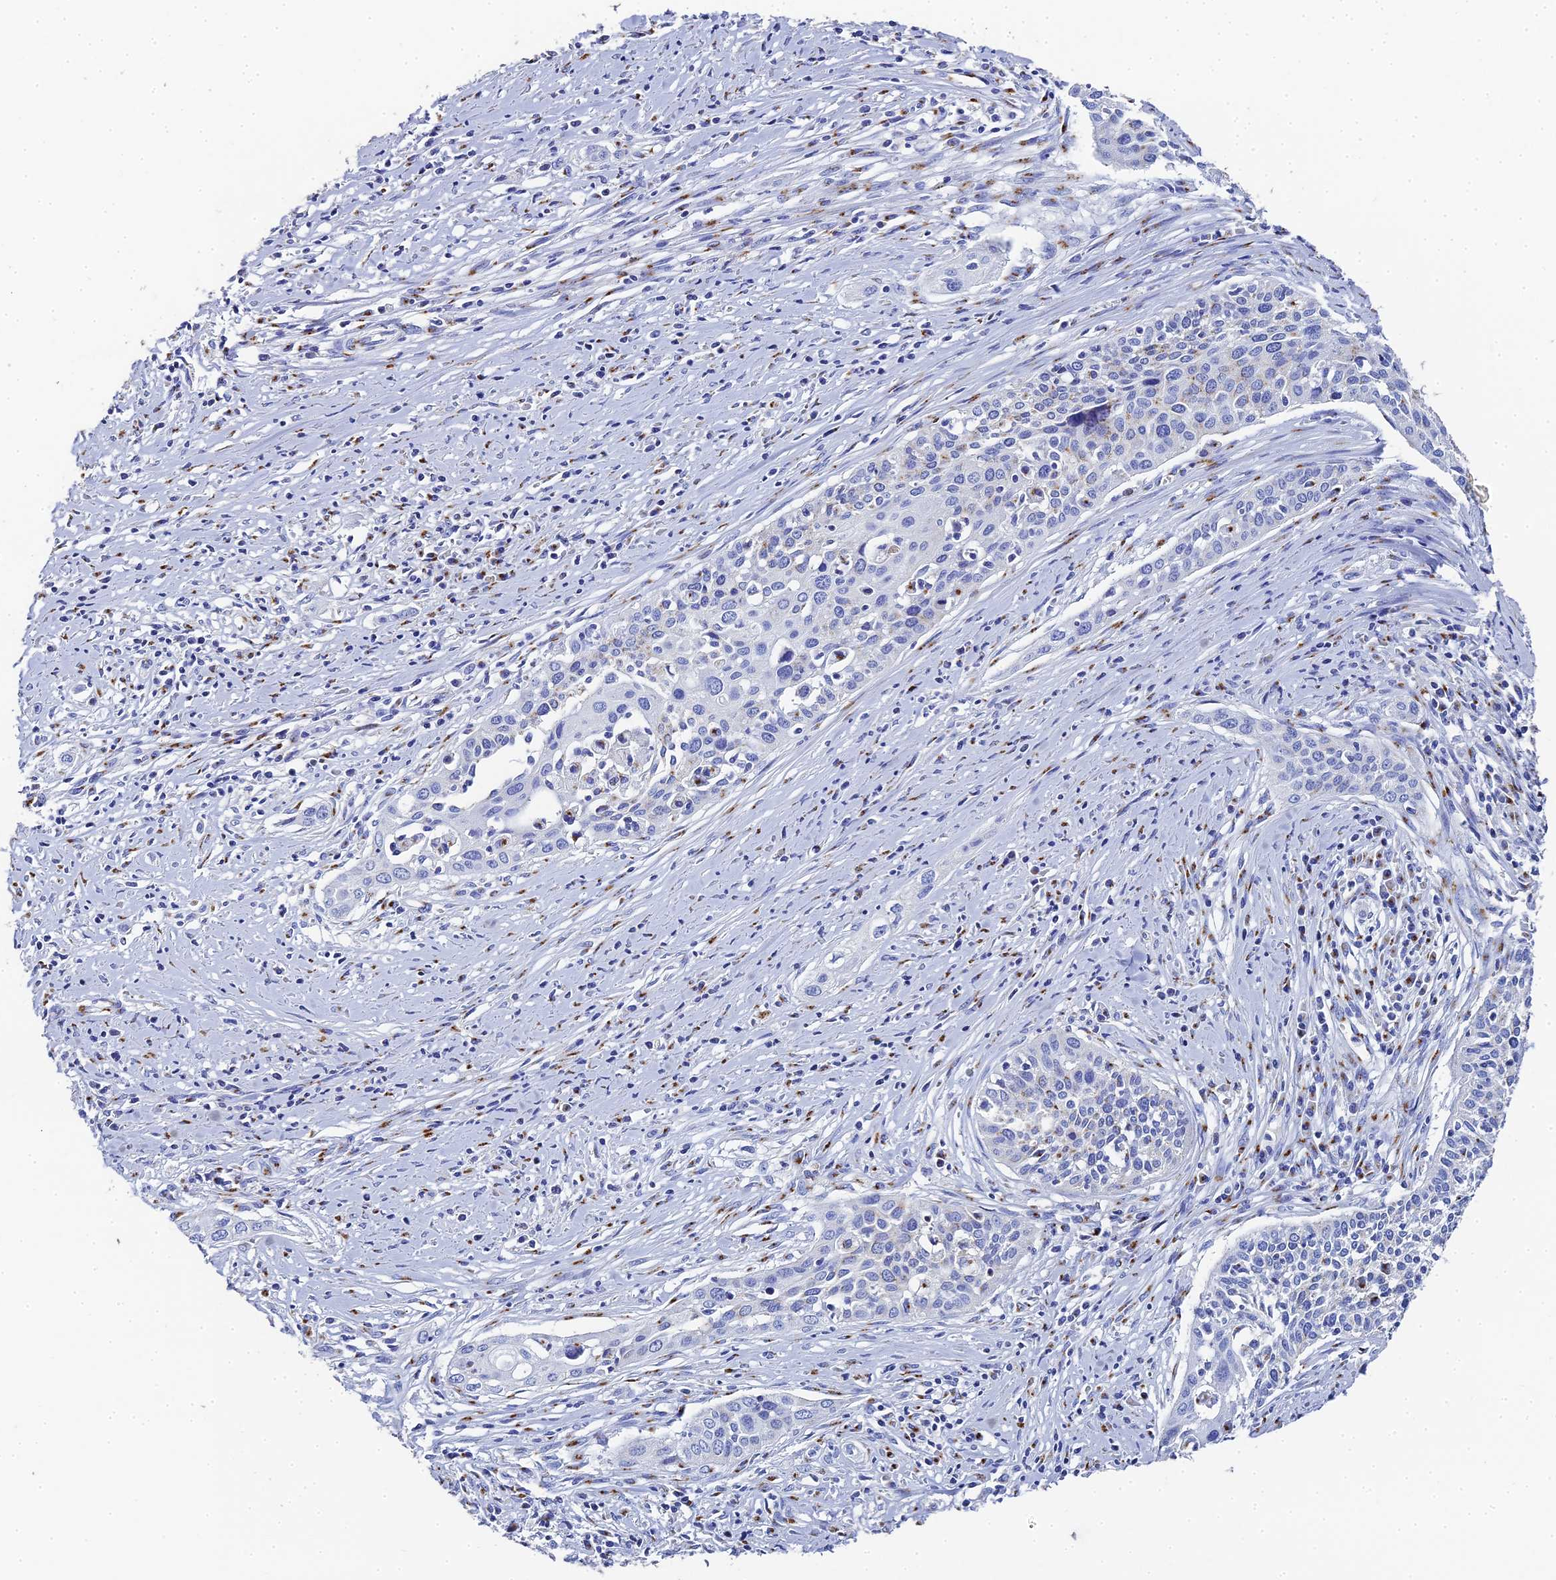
{"staining": {"intensity": "negative", "quantity": "none", "location": "none"}, "tissue": "cervical cancer", "cell_type": "Tumor cells", "image_type": "cancer", "snomed": [{"axis": "morphology", "description": "Squamous cell carcinoma, NOS"}, {"axis": "topography", "description": "Cervix"}], "caption": "Protein analysis of cervical cancer (squamous cell carcinoma) shows no significant staining in tumor cells.", "gene": "ENSG00000268674", "patient": {"sex": "female", "age": 34}}